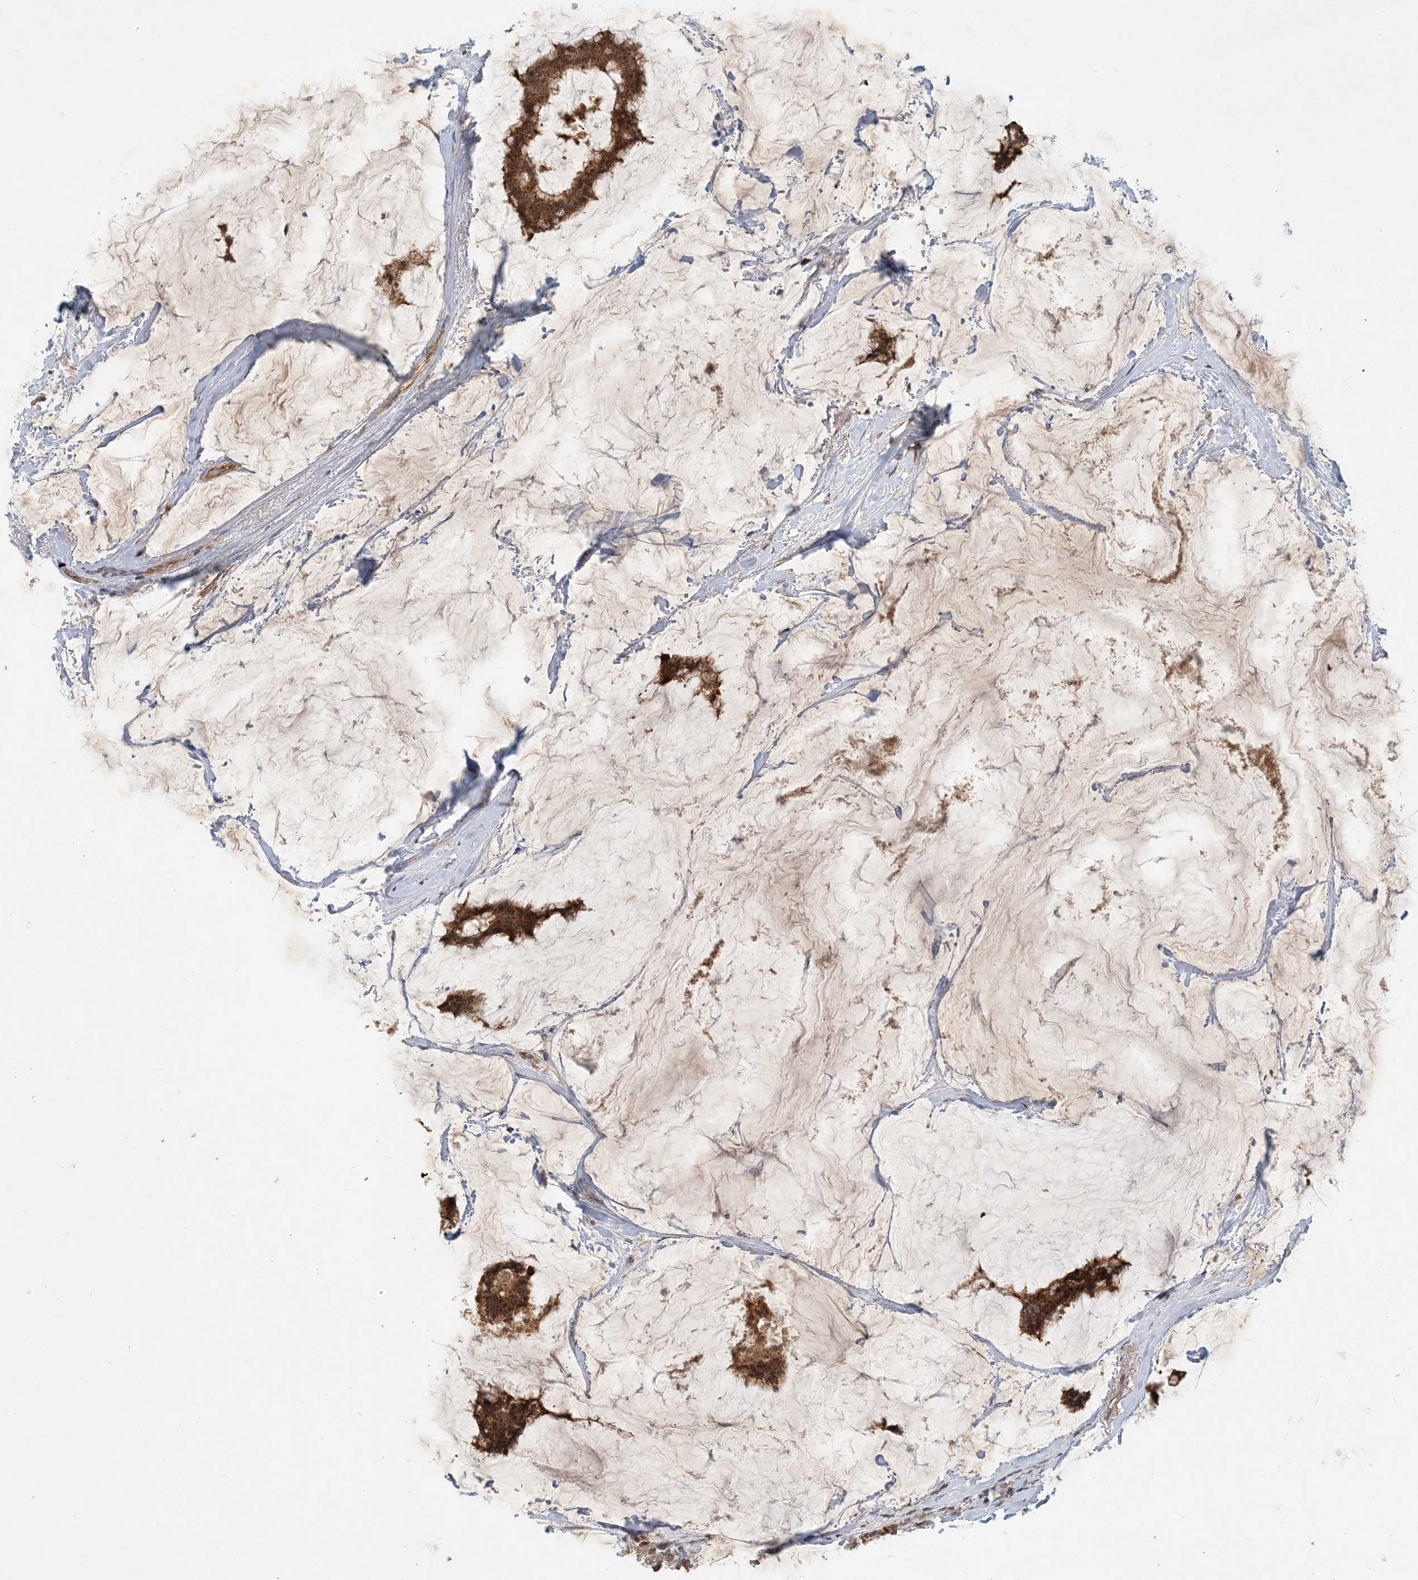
{"staining": {"intensity": "strong", "quantity": ">75%", "location": "cytoplasmic/membranous"}, "tissue": "breast cancer", "cell_type": "Tumor cells", "image_type": "cancer", "snomed": [{"axis": "morphology", "description": "Duct carcinoma"}, {"axis": "topography", "description": "Breast"}], "caption": "Human breast cancer (invasive ductal carcinoma) stained for a protein (brown) exhibits strong cytoplasmic/membranous positive positivity in approximately >75% of tumor cells.", "gene": "ZBTB3", "patient": {"sex": "female", "age": 93}}